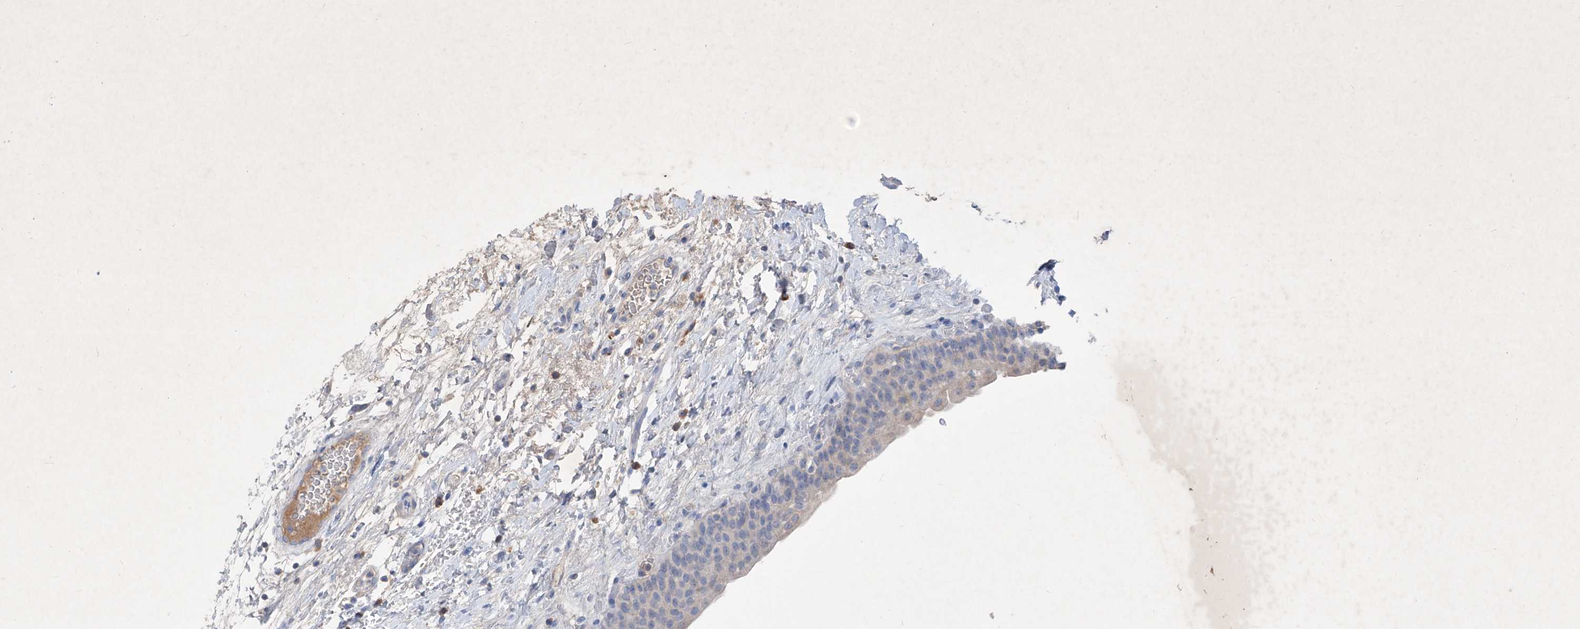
{"staining": {"intensity": "negative", "quantity": "none", "location": "none"}, "tissue": "urinary bladder", "cell_type": "Urothelial cells", "image_type": "normal", "snomed": [{"axis": "morphology", "description": "Normal tissue, NOS"}, {"axis": "topography", "description": "Urinary bladder"}], "caption": "Image shows no significant protein expression in urothelial cells of unremarkable urinary bladder.", "gene": "ASNS", "patient": {"sex": "male", "age": 83}}